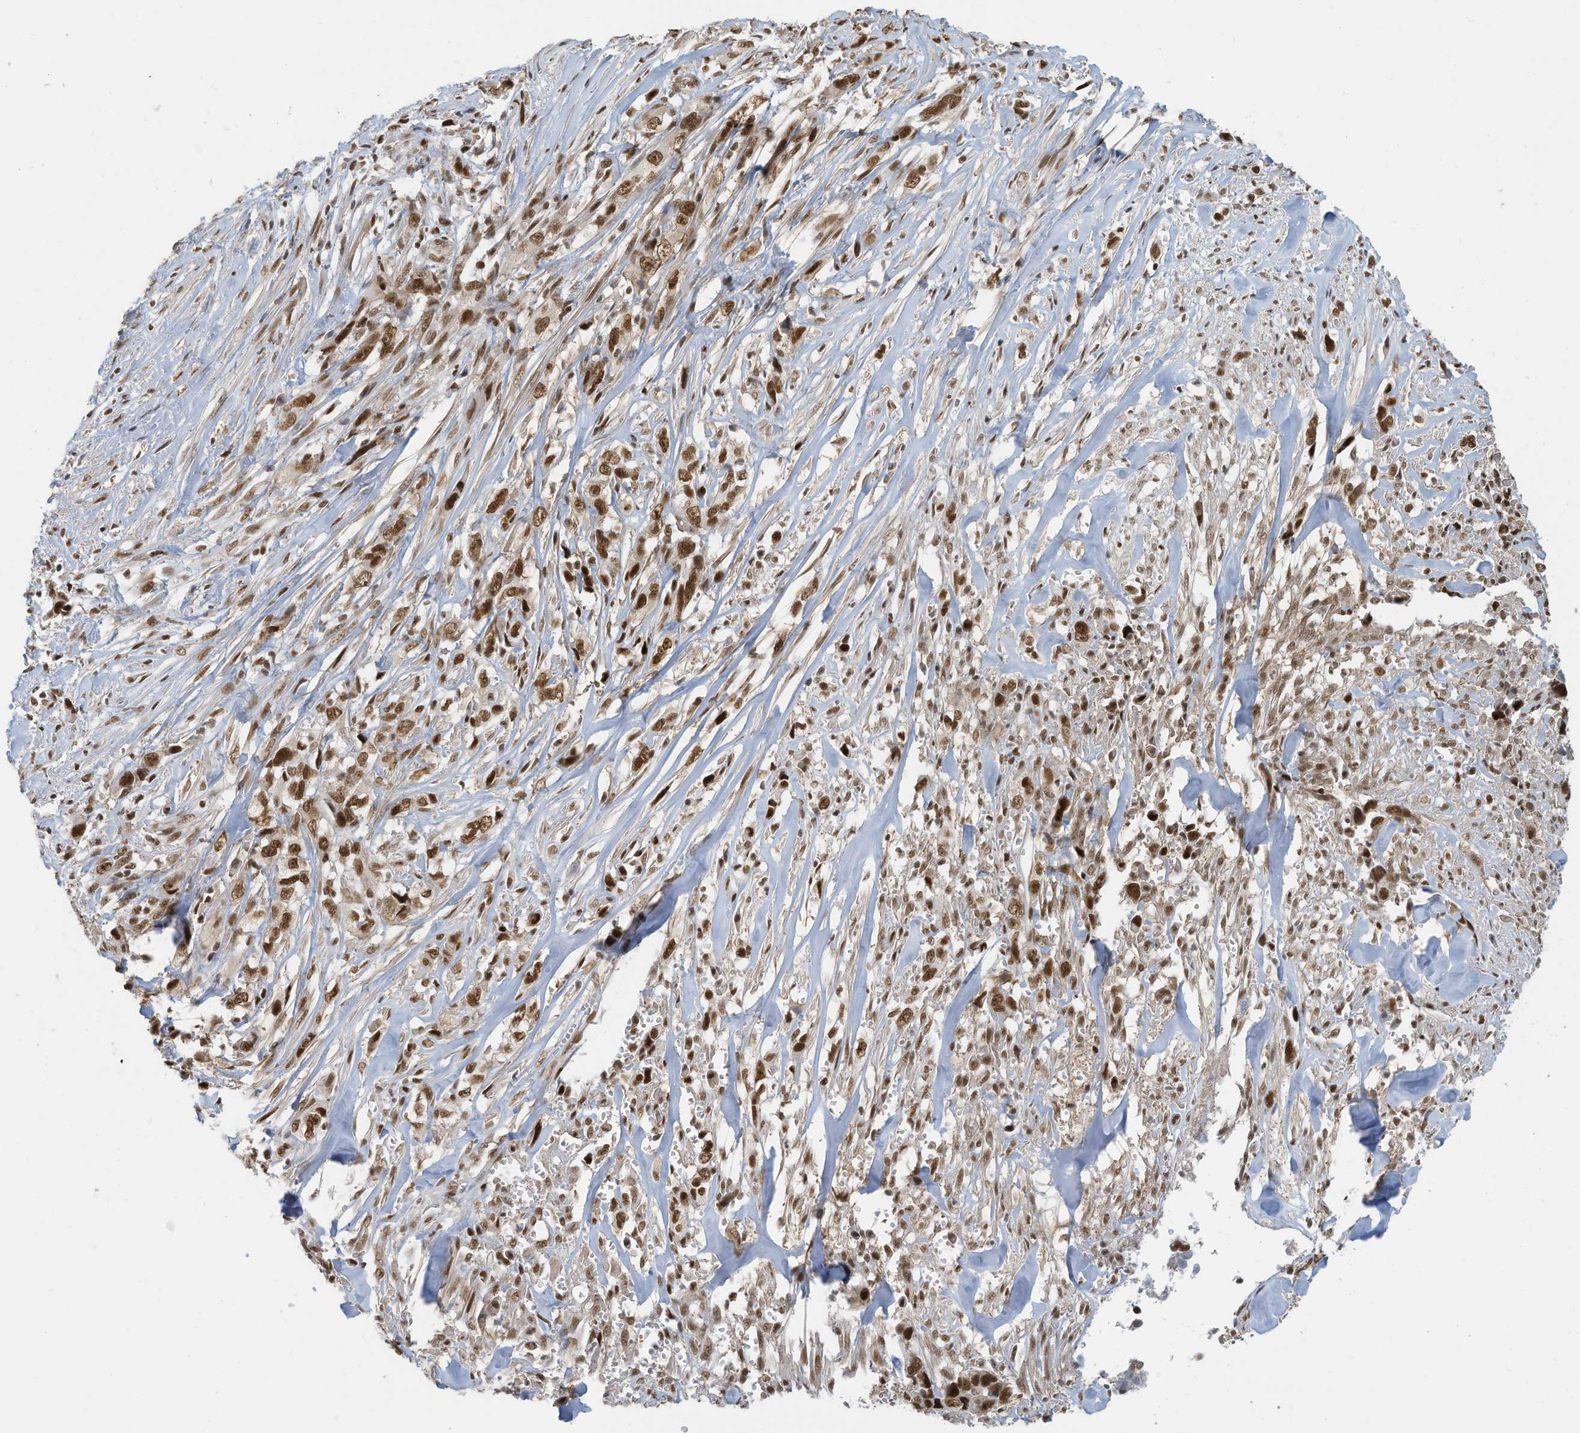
{"staining": {"intensity": "strong", "quantity": ">75%", "location": "nuclear"}, "tissue": "liver cancer", "cell_type": "Tumor cells", "image_type": "cancer", "snomed": [{"axis": "morphology", "description": "Cholangiocarcinoma"}, {"axis": "topography", "description": "Liver"}], "caption": "Tumor cells show high levels of strong nuclear staining in about >75% of cells in liver cholangiocarcinoma.", "gene": "DBR1", "patient": {"sex": "female", "age": 79}}